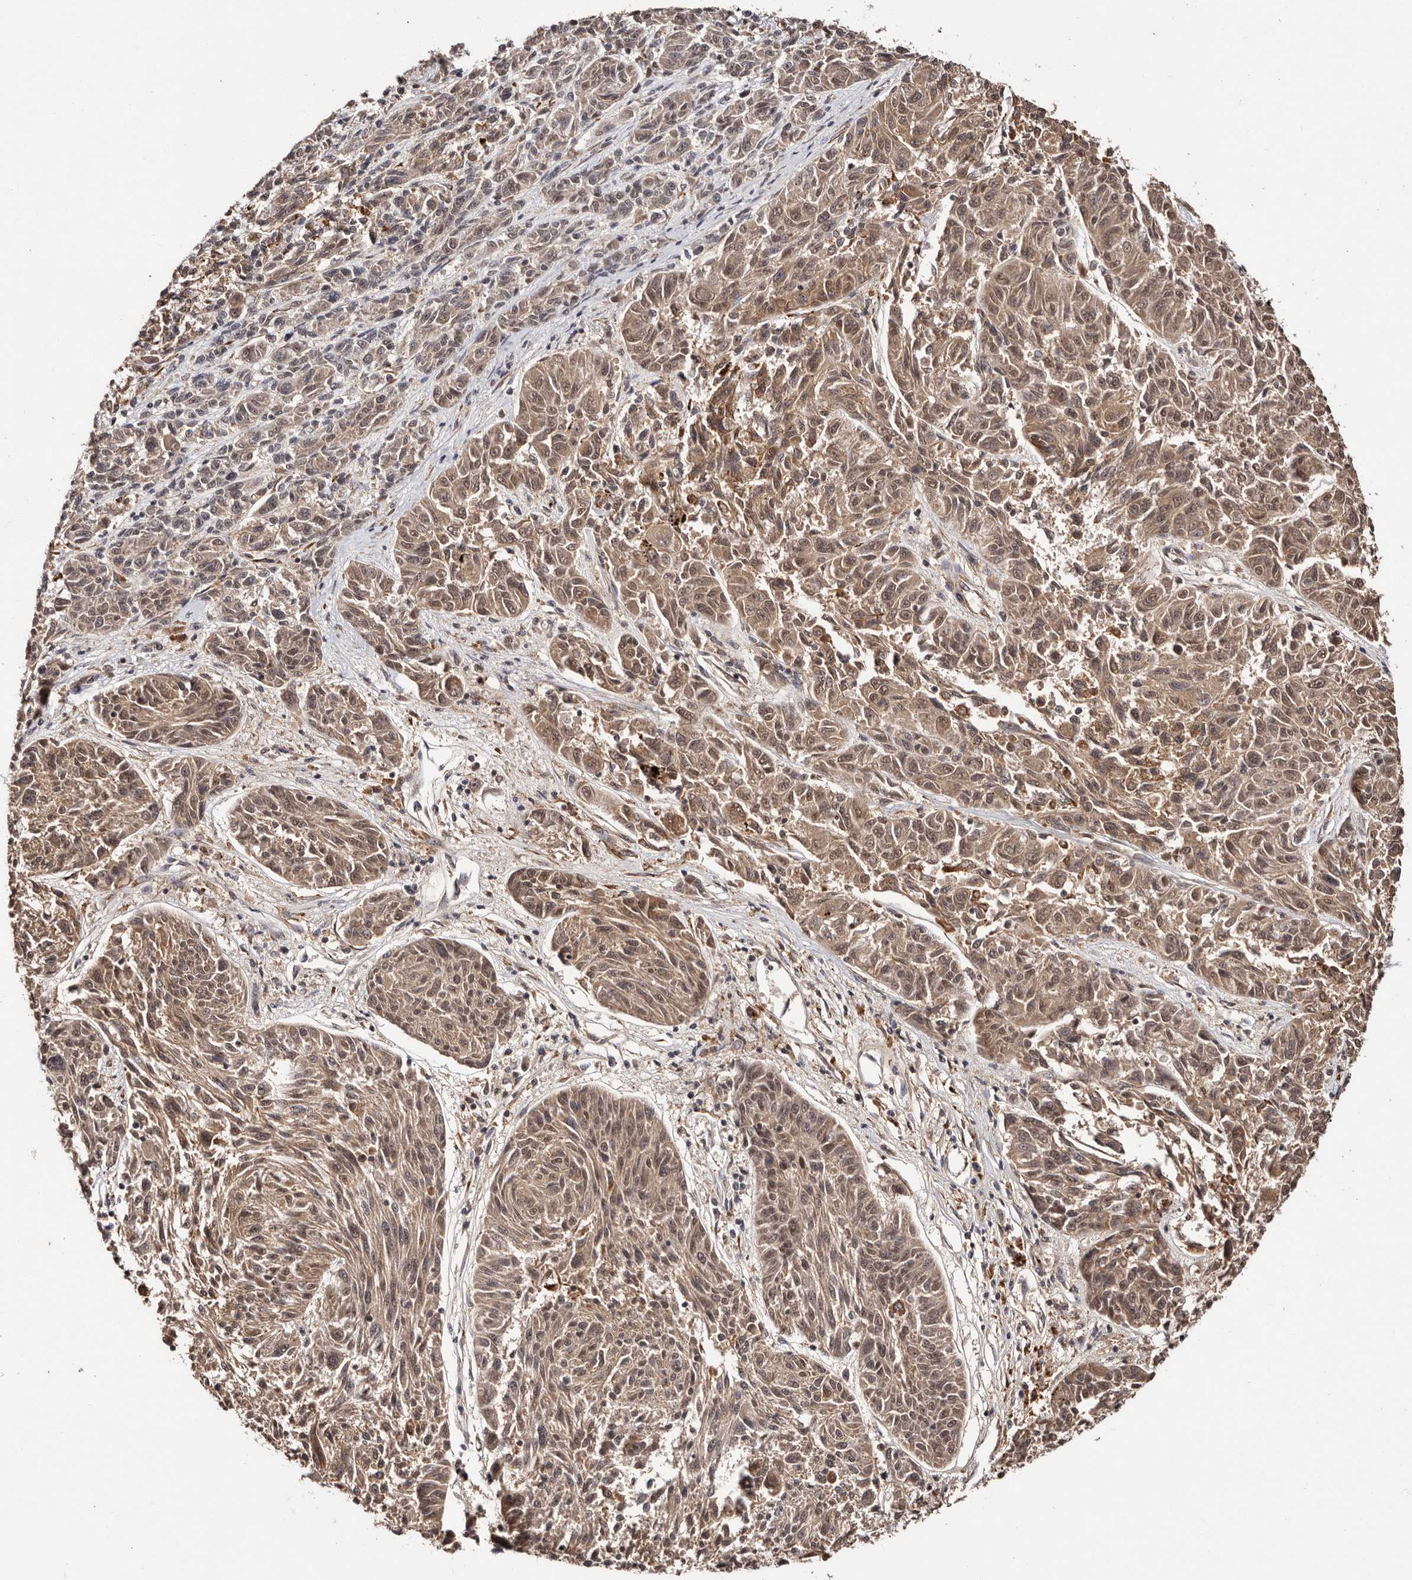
{"staining": {"intensity": "moderate", "quantity": ">75%", "location": "cytoplasmic/membranous,nuclear"}, "tissue": "melanoma", "cell_type": "Tumor cells", "image_type": "cancer", "snomed": [{"axis": "morphology", "description": "Malignant melanoma, NOS"}, {"axis": "topography", "description": "Skin"}], "caption": "IHC (DAB) staining of melanoma displays moderate cytoplasmic/membranous and nuclear protein positivity in about >75% of tumor cells. Using DAB (3,3'-diaminobenzidine) (brown) and hematoxylin (blue) stains, captured at high magnification using brightfield microscopy.", "gene": "BICRAL", "patient": {"sex": "male", "age": 53}}